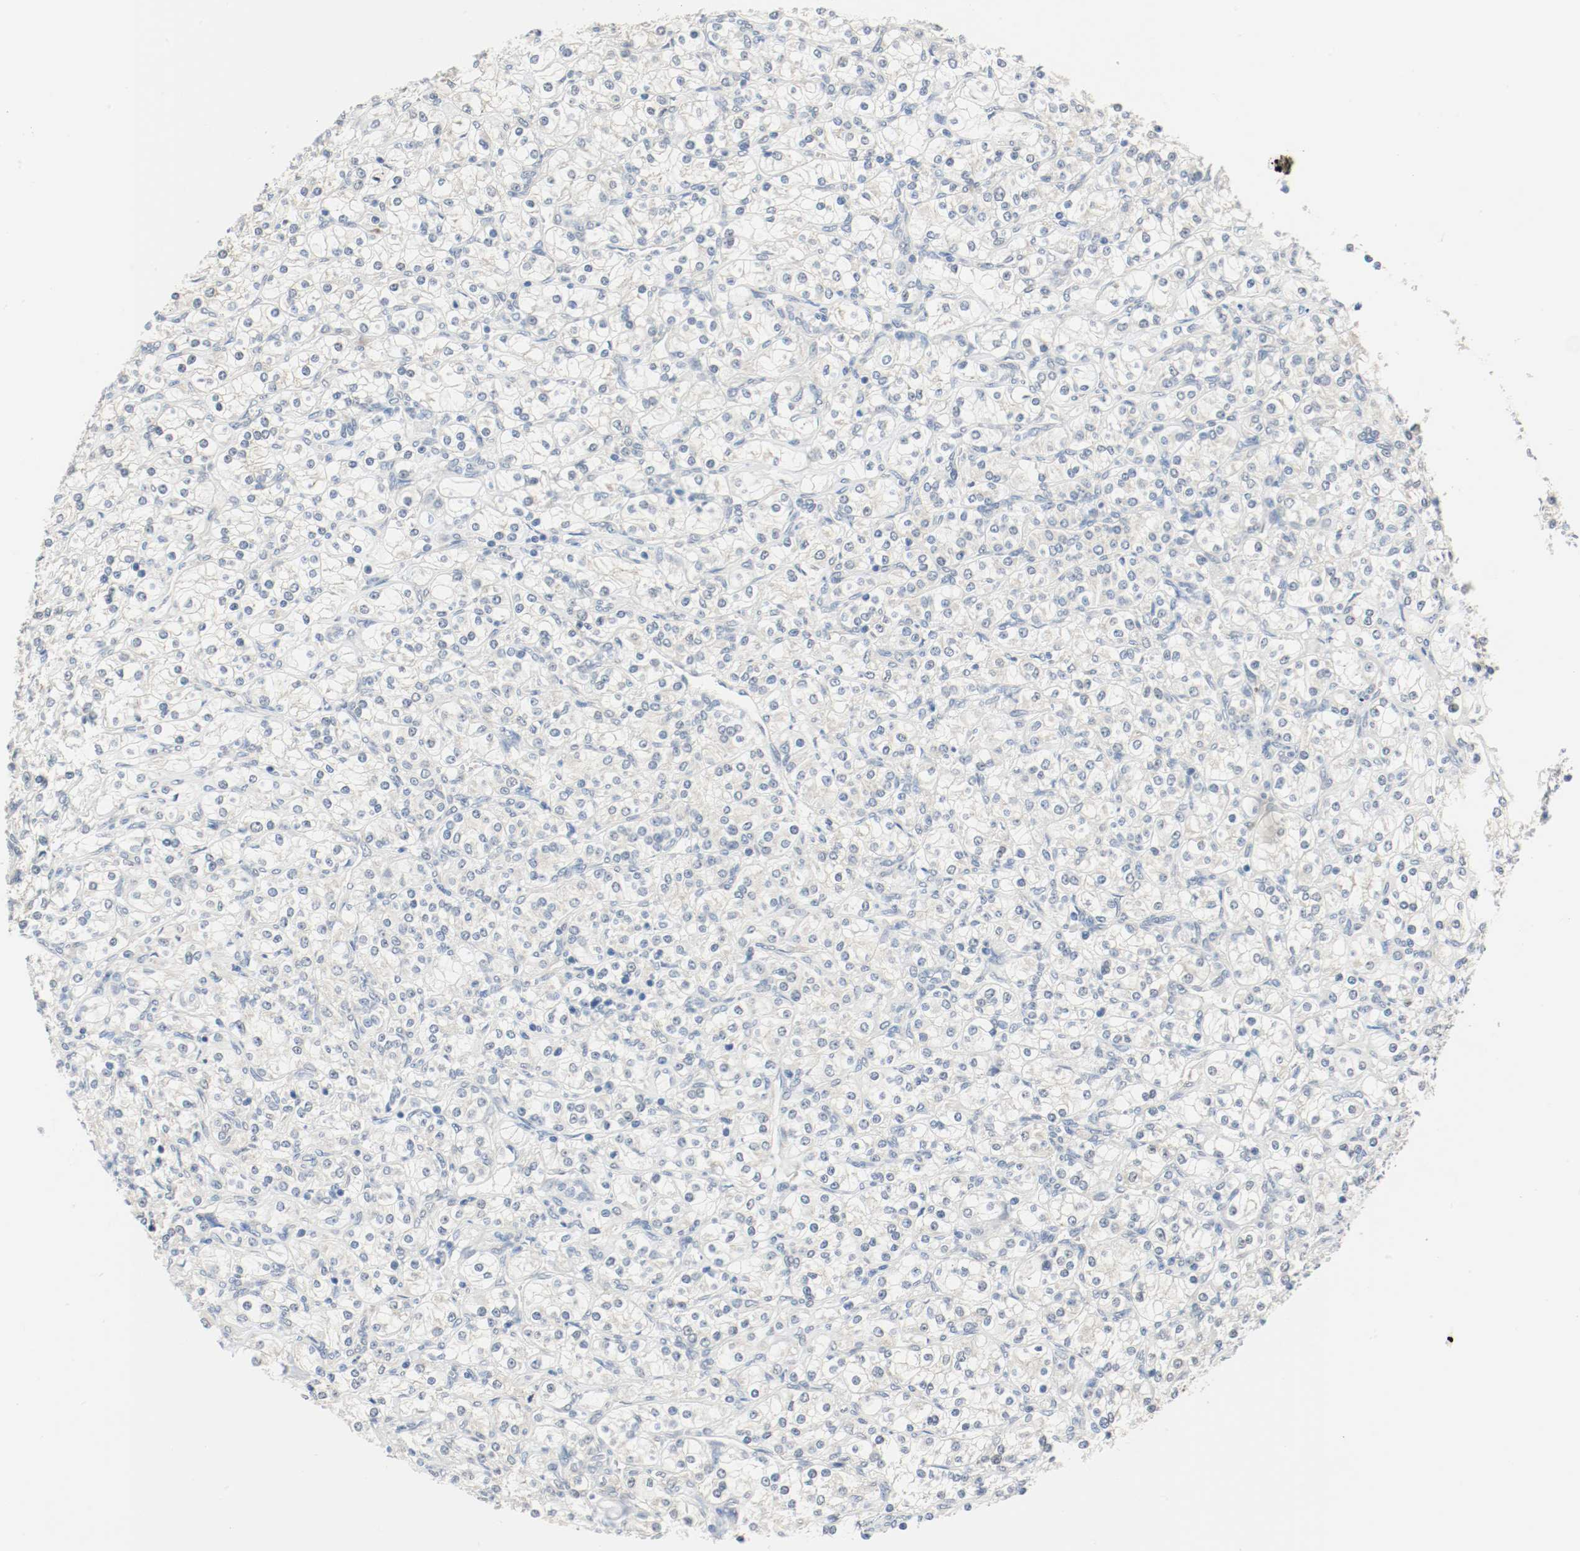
{"staining": {"intensity": "negative", "quantity": "none", "location": "none"}, "tissue": "renal cancer", "cell_type": "Tumor cells", "image_type": "cancer", "snomed": [{"axis": "morphology", "description": "Adenocarcinoma, NOS"}, {"axis": "topography", "description": "Kidney"}], "caption": "Protein analysis of renal cancer exhibits no significant expression in tumor cells.", "gene": "PPME1", "patient": {"sex": "male", "age": 77}}